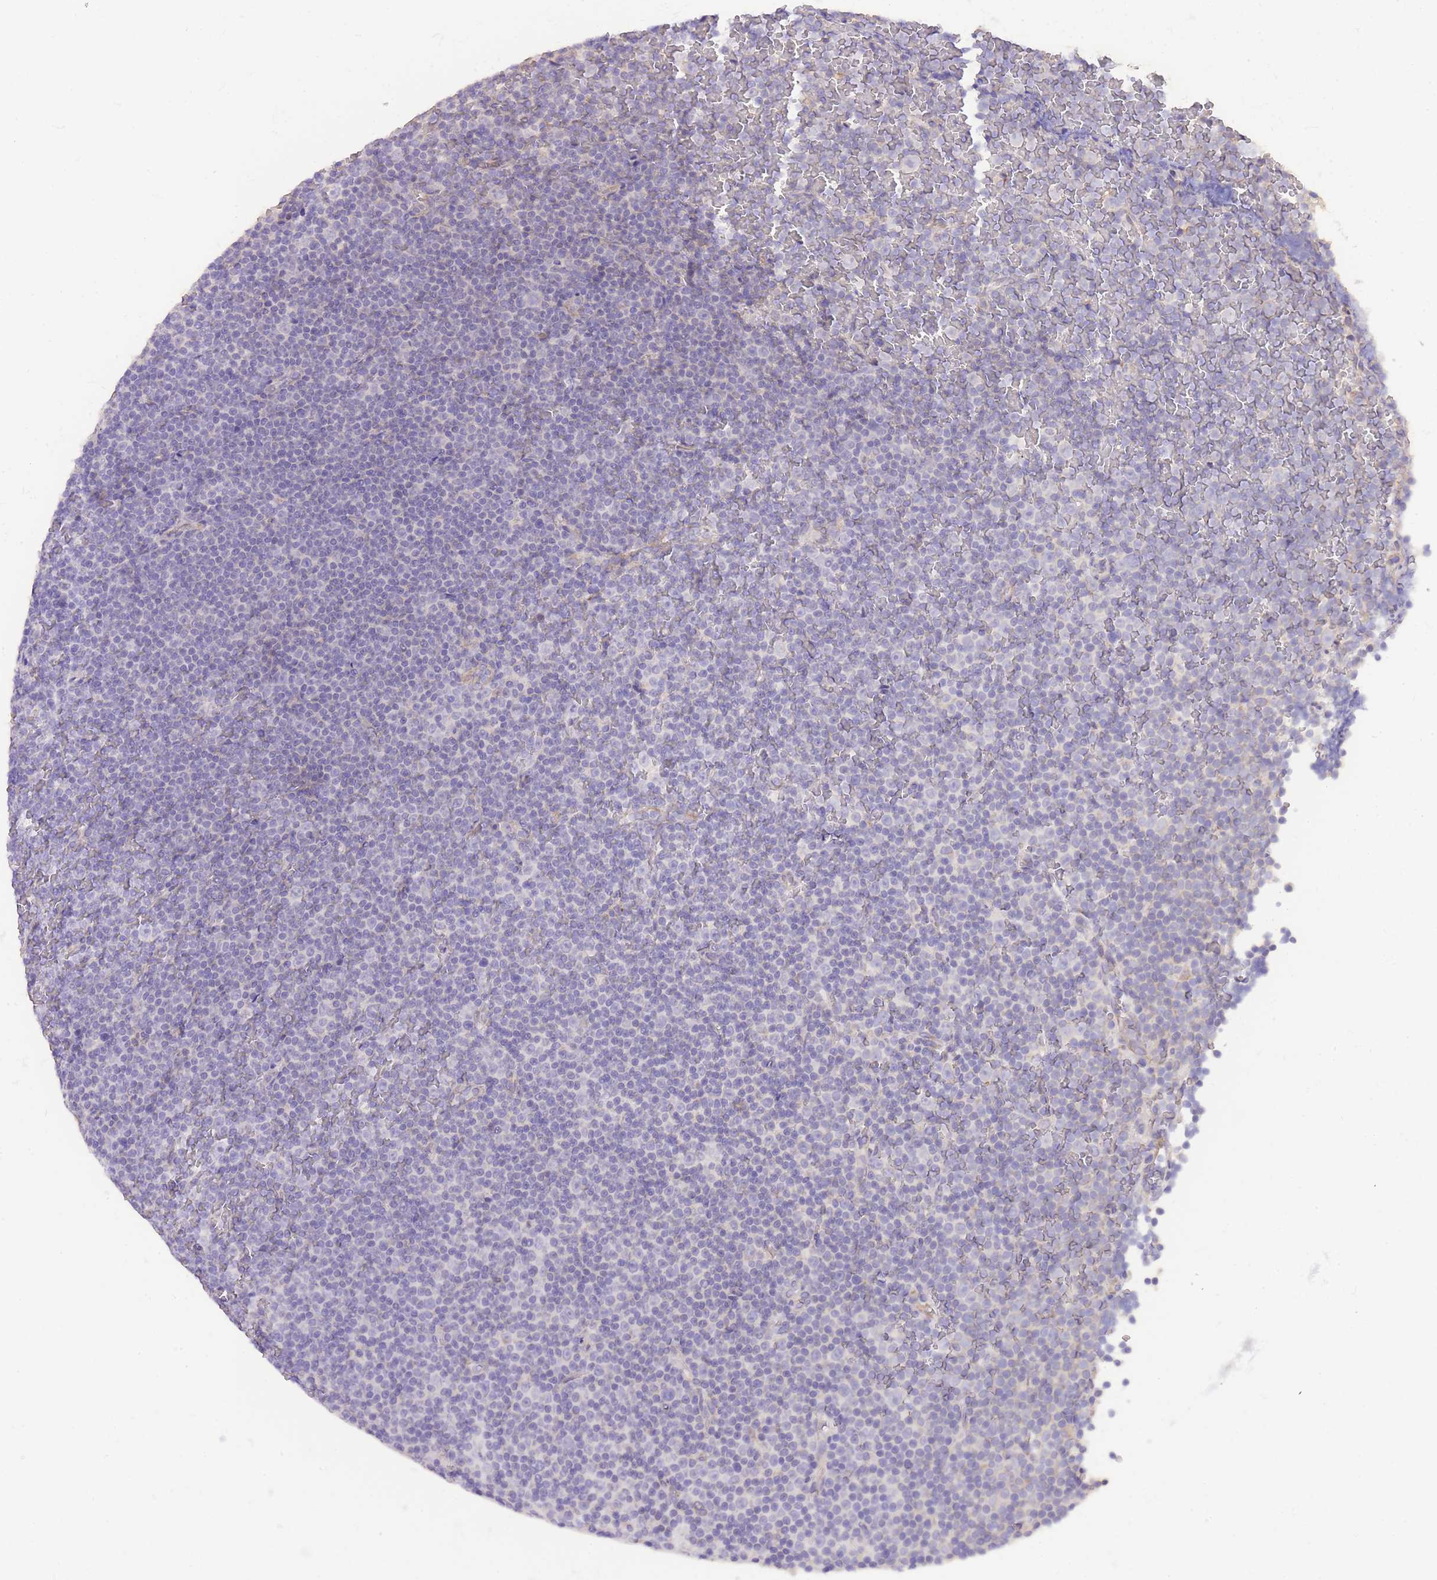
{"staining": {"intensity": "negative", "quantity": "none", "location": "none"}, "tissue": "lymphoma", "cell_type": "Tumor cells", "image_type": "cancer", "snomed": [{"axis": "morphology", "description": "Malignant lymphoma, non-Hodgkin's type, Low grade"}, {"axis": "topography", "description": "Lymph node"}], "caption": "Tumor cells show no significant staining in lymphoma. (DAB (3,3'-diaminobenzidine) immunohistochemistry with hematoxylin counter stain).", "gene": "TOPAZ1", "patient": {"sex": "female", "age": 67}}